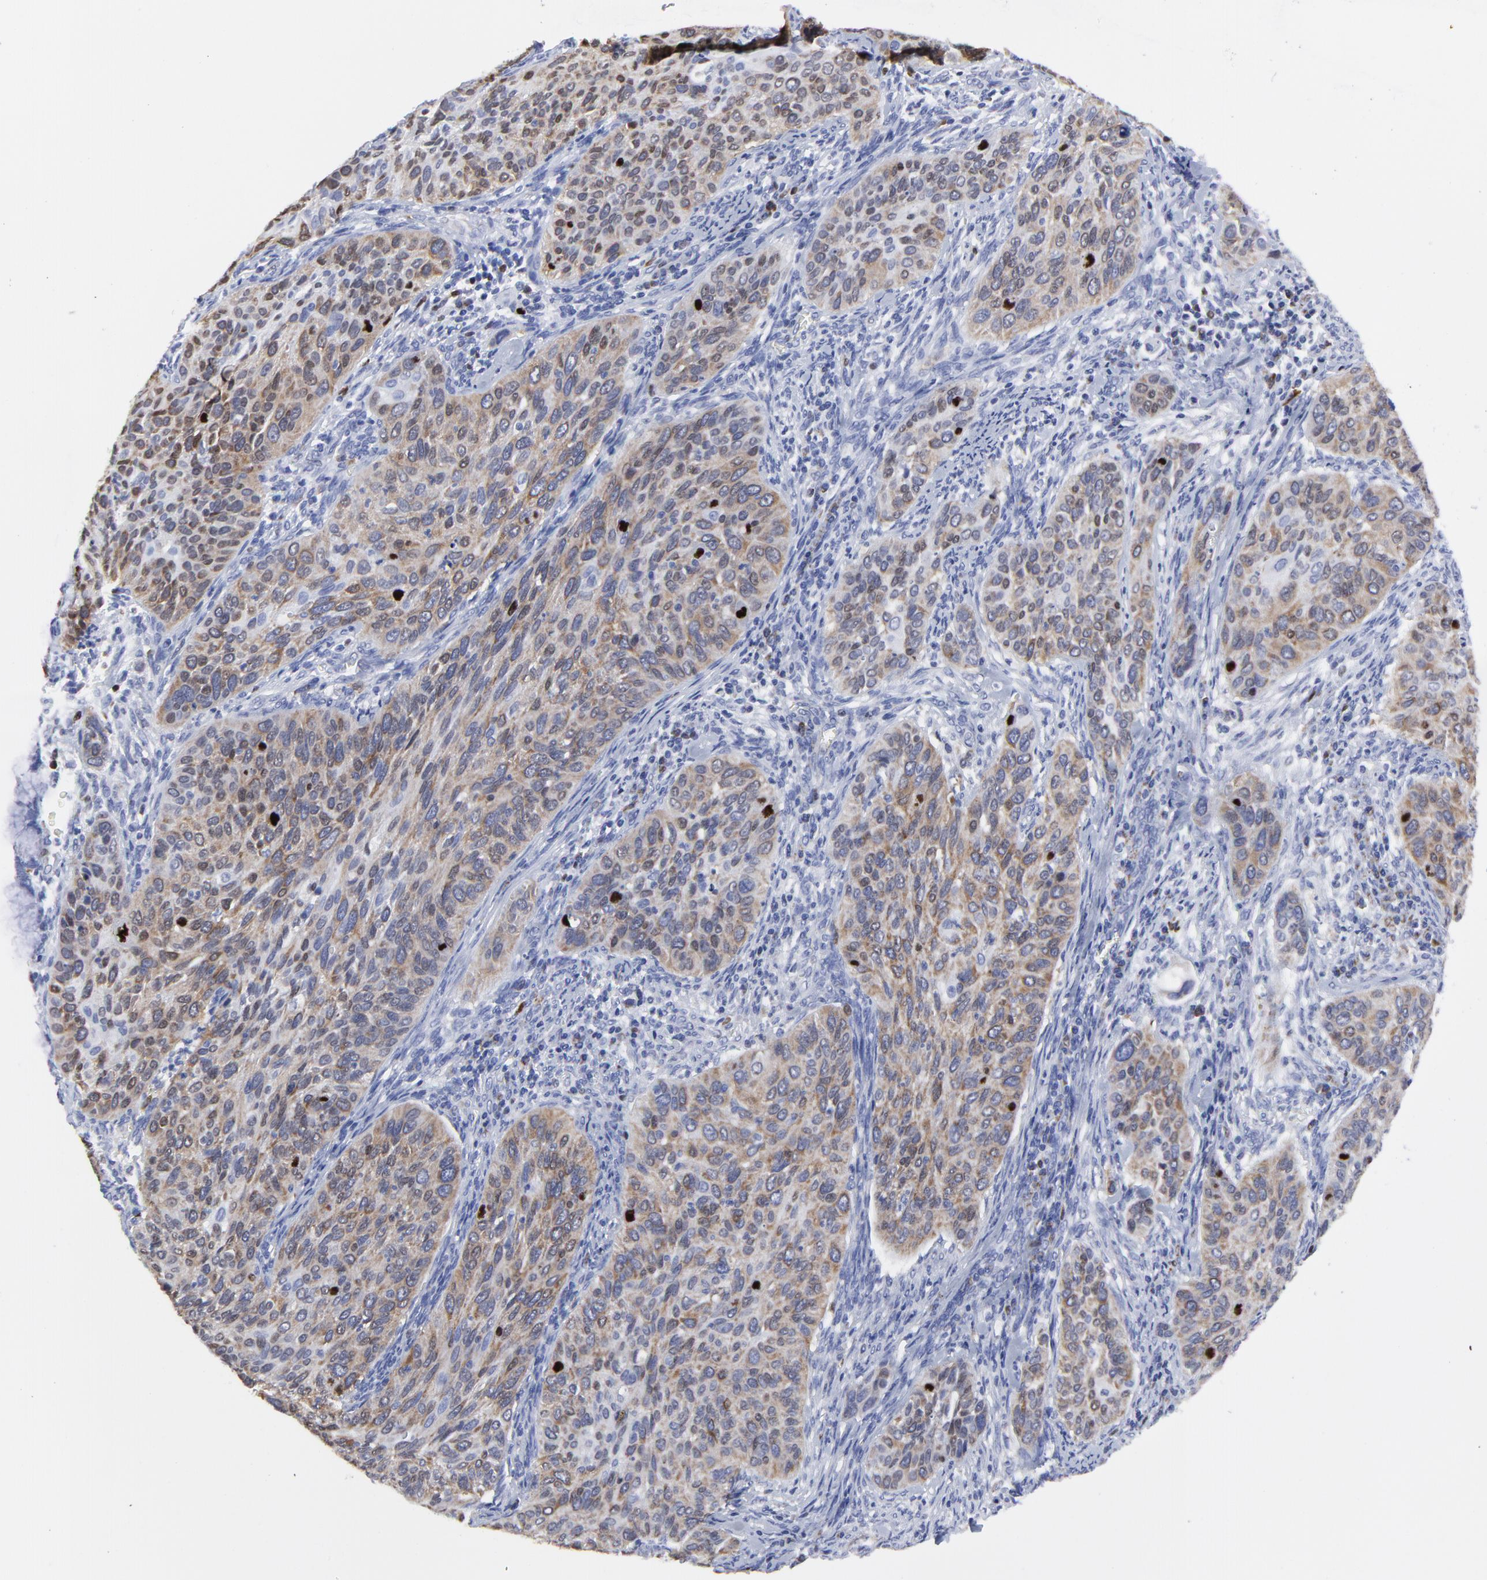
{"staining": {"intensity": "moderate", "quantity": ">75%", "location": "cytoplasmic/membranous,nuclear"}, "tissue": "cervical cancer", "cell_type": "Tumor cells", "image_type": "cancer", "snomed": [{"axis": "morphology", "description": "Squamous cell carcinoma, NOS"}, {"axis": "topography", "description": "Cervix"}], "caption": "Protein positivity by immunohistochemistry reveals moderate cytoplasmic/membranous and nuclear positivity in about >75% of tumor cells in cervical cancer.", "gene": "NCAPH", "patient": {"sex": "female", "age": 57}}